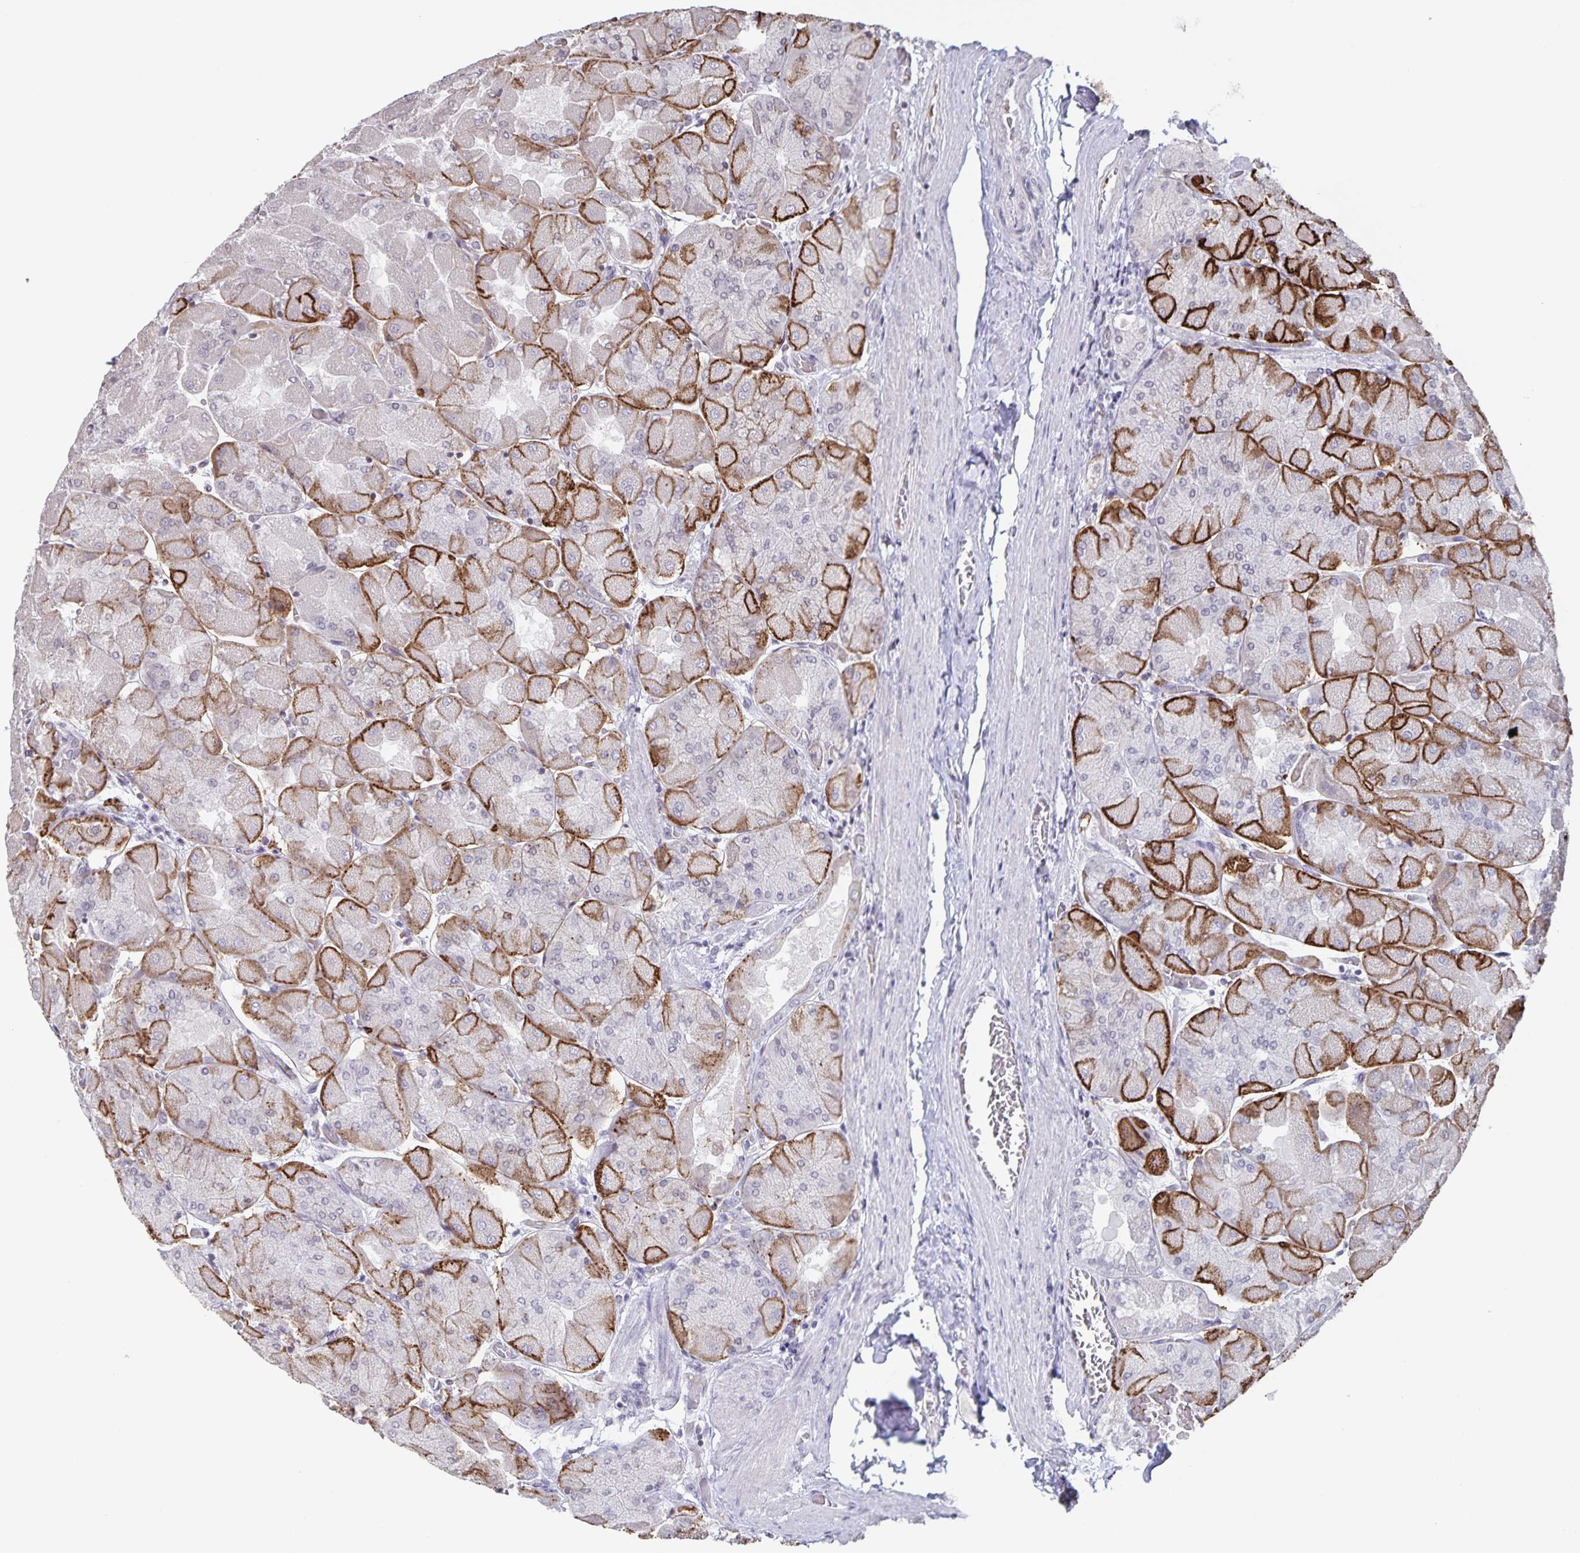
{"staining": {"intensity": "strong", "quantity": "25%-75%", "location": "cytoplasmic/membranous"}, "tissue": "stomach", "cell_type": "Glandular cells", "image_type": "normal", "snomed": [{"axis": "morphology", "description": "Normal tissue, NOS"}, {"axis": "topography", "description": "Stomach"}], "caption": "A high-resolution image shows immunohistochemistry staining of normal stomach, which exhibits strong cytoplasmic/membranous expression in approximately 25%-75% of glandular cells. (Brightfield microscopy of DAB IHC at high magnification).", "gene": "AQP4", "patient": {"sex": "female", "age": 61}}